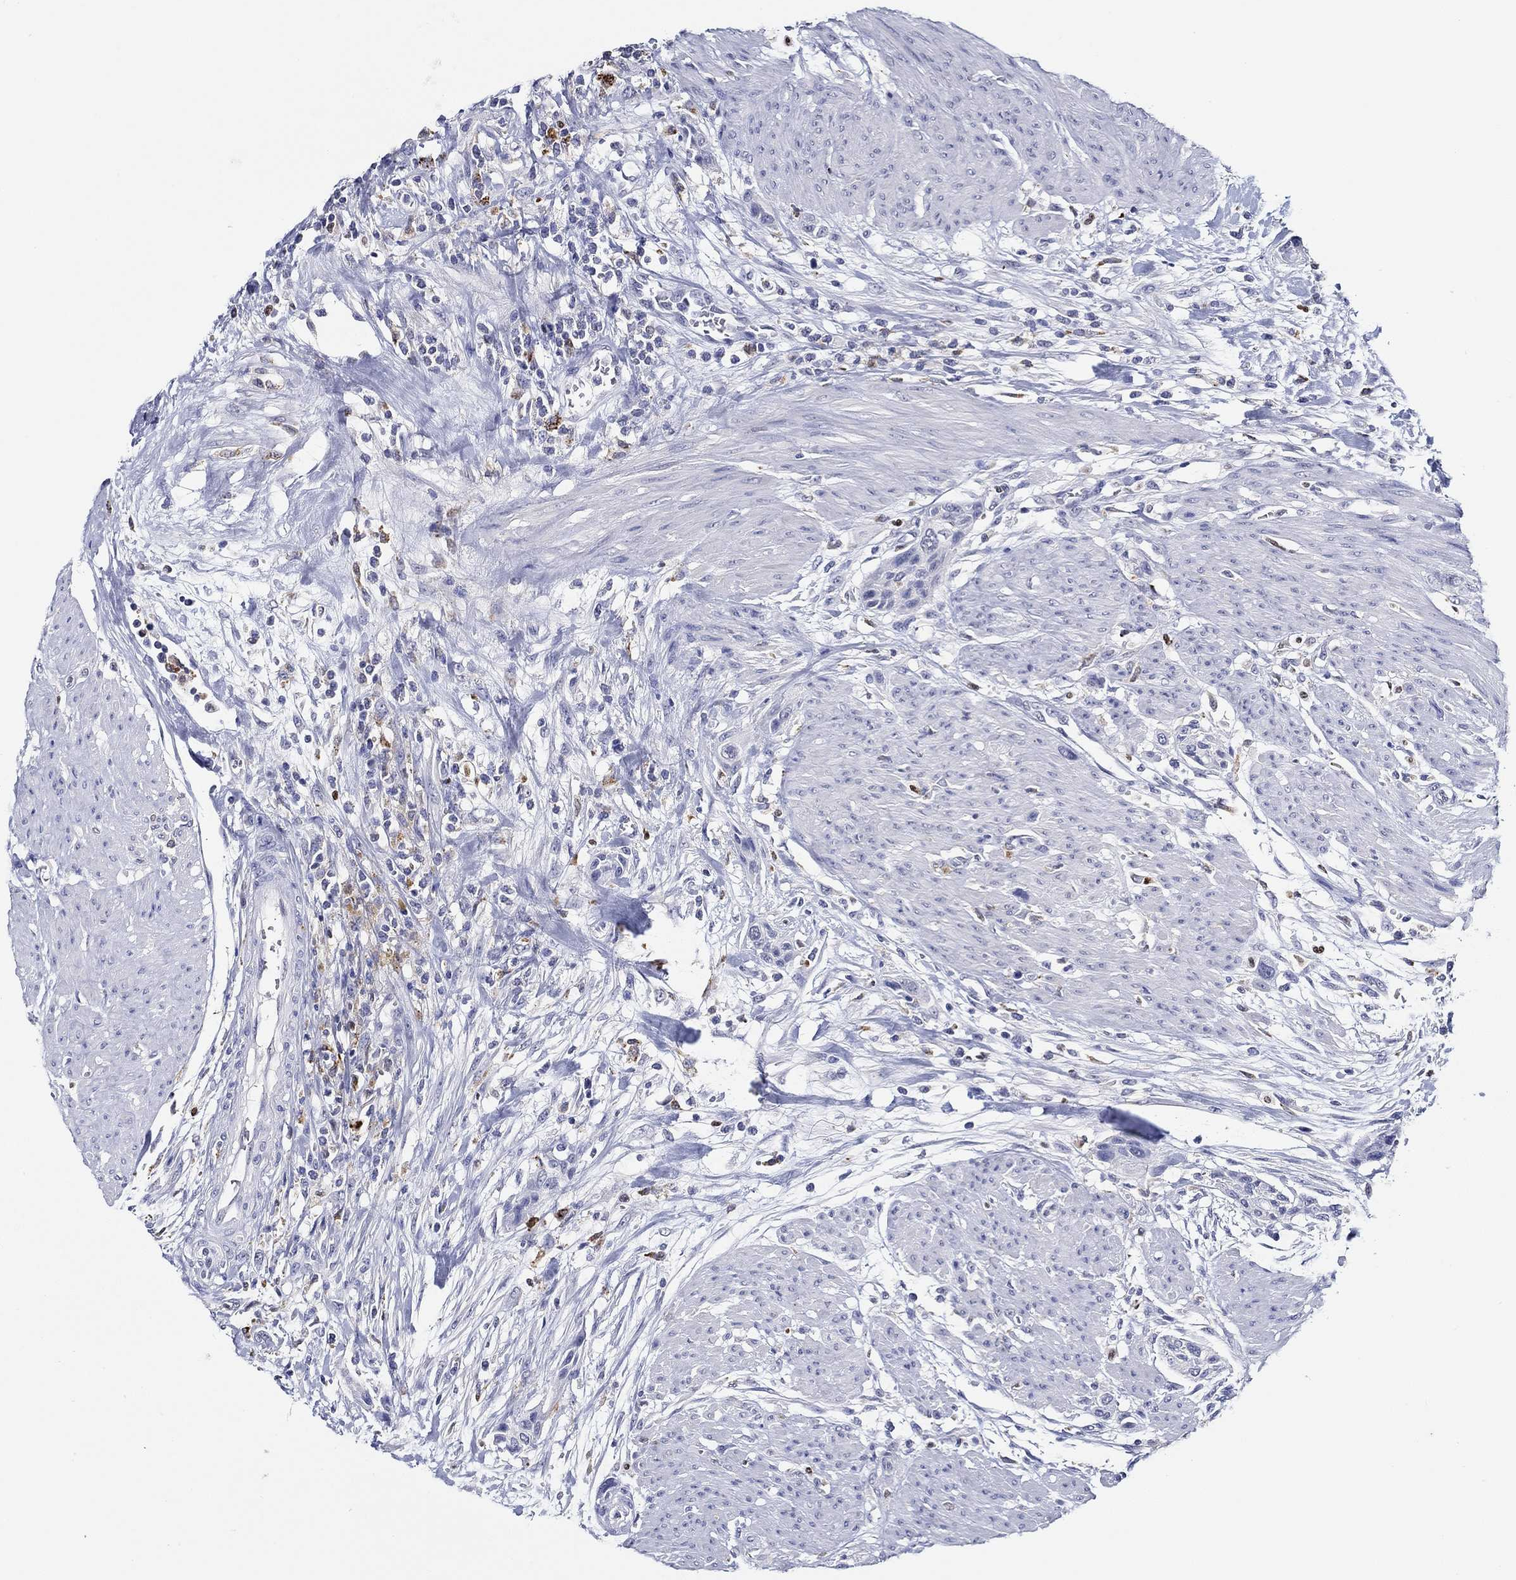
{"staining": {"intensity": "negative", "quantity": "none", "location": "none"}, "tissue": "urothelial cancer", "cell_type": "Tumor cells", "image_type": "cancer", "snomed": [{"axis": "morphology", "description": "Urothelial carcinoma, High grade"}, {"axis": "topography", "description": "Urinary bladder"}], "caption": "Immunohistochemistry (IHC) of urothelial cancer shows no expression in tumor cells.", "gene": "GATA2", "patient": {"sex": "male", "age": 35}}